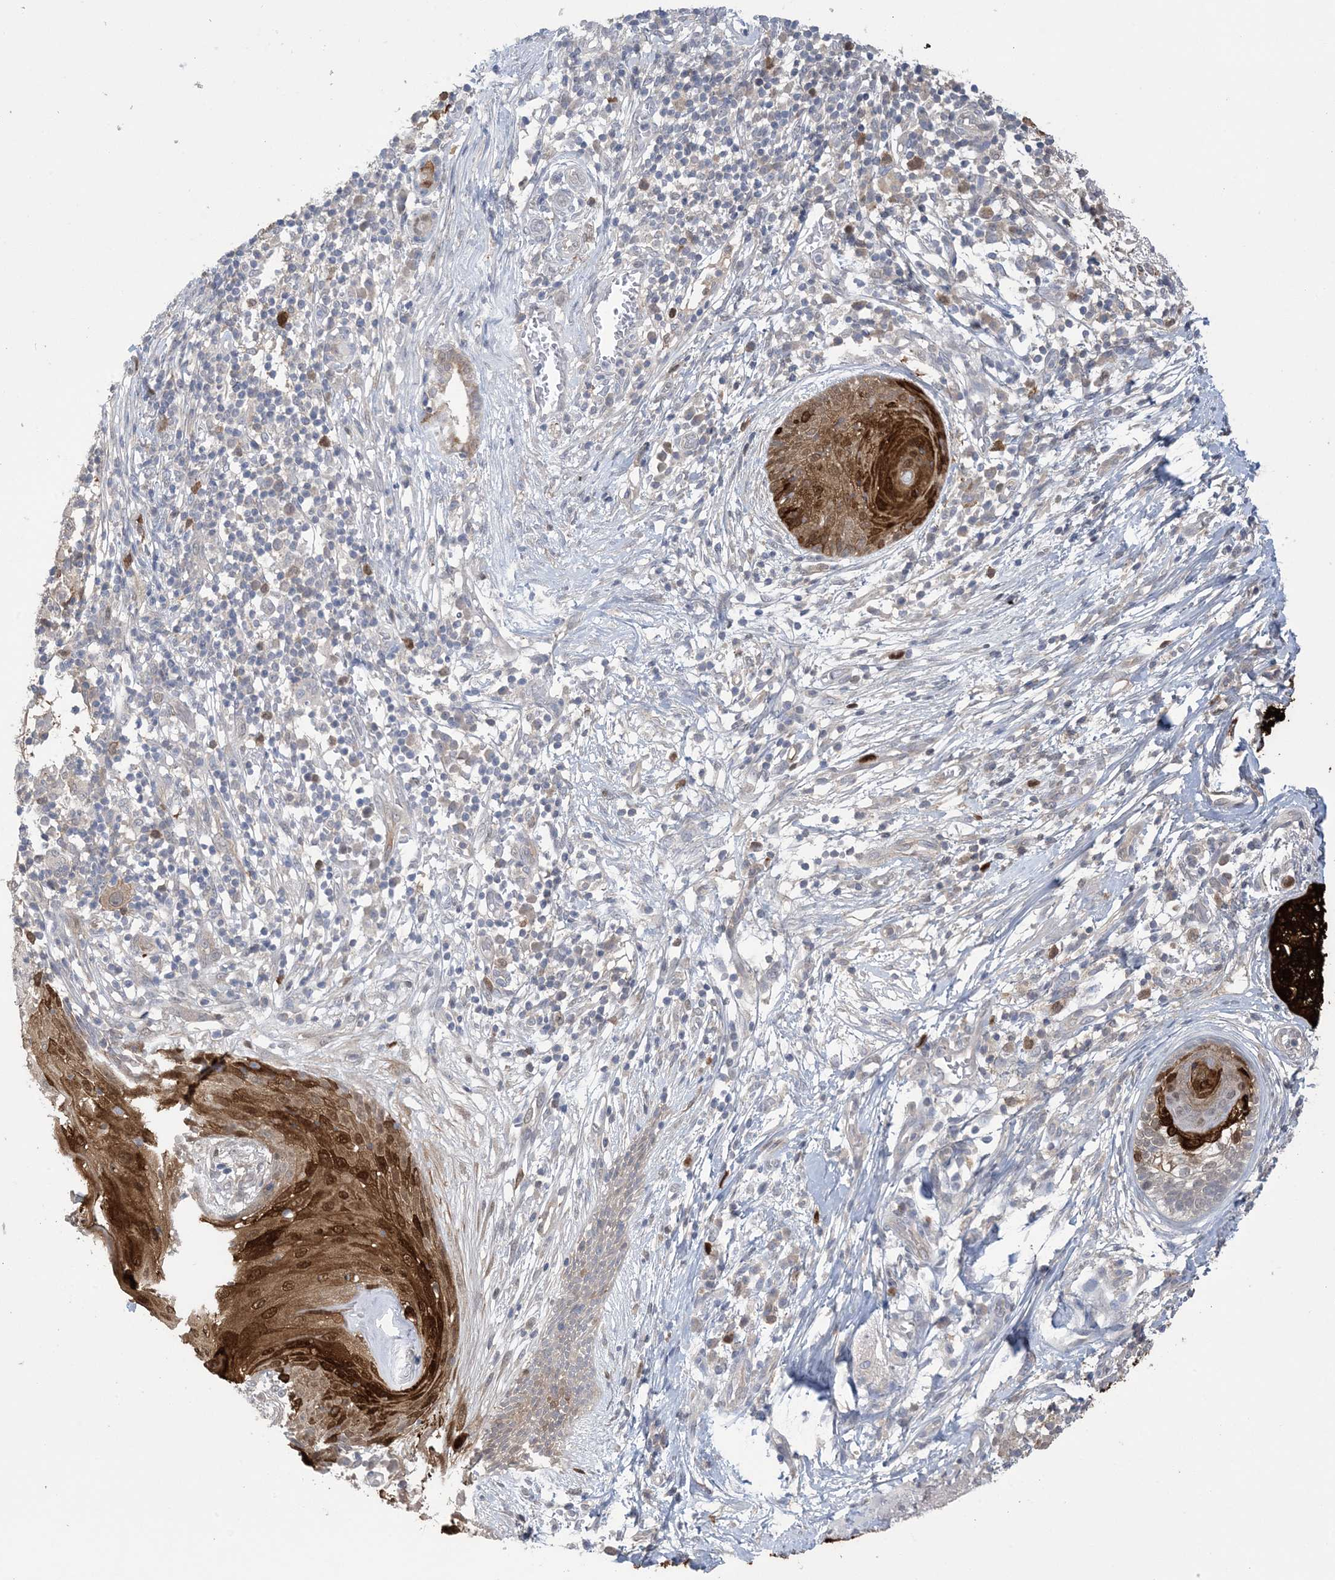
{"staining": {"intensity": "strong", "quantity": "<25%", "location": "cytoplasmic/membranous,nuclear"}, "tissue": "skin cancer", "cell_type": "Tumor cells", "image_type": "cancer", "snomed": [{"axis": "morphology", "description": "Squamous cell carcinoma, NOS"}, {"axis": "topography", "description": "Skin"}], "caption": "Human skin cancer (squamous cell carcinoma) stained with a brown dye demonstrates strong cytoplasmic/membranous and nuclear positive staining in approximately <25% of tumor cells.", "gene": "HMGCS1", "patient": {"sex": "female", "age": 88}}